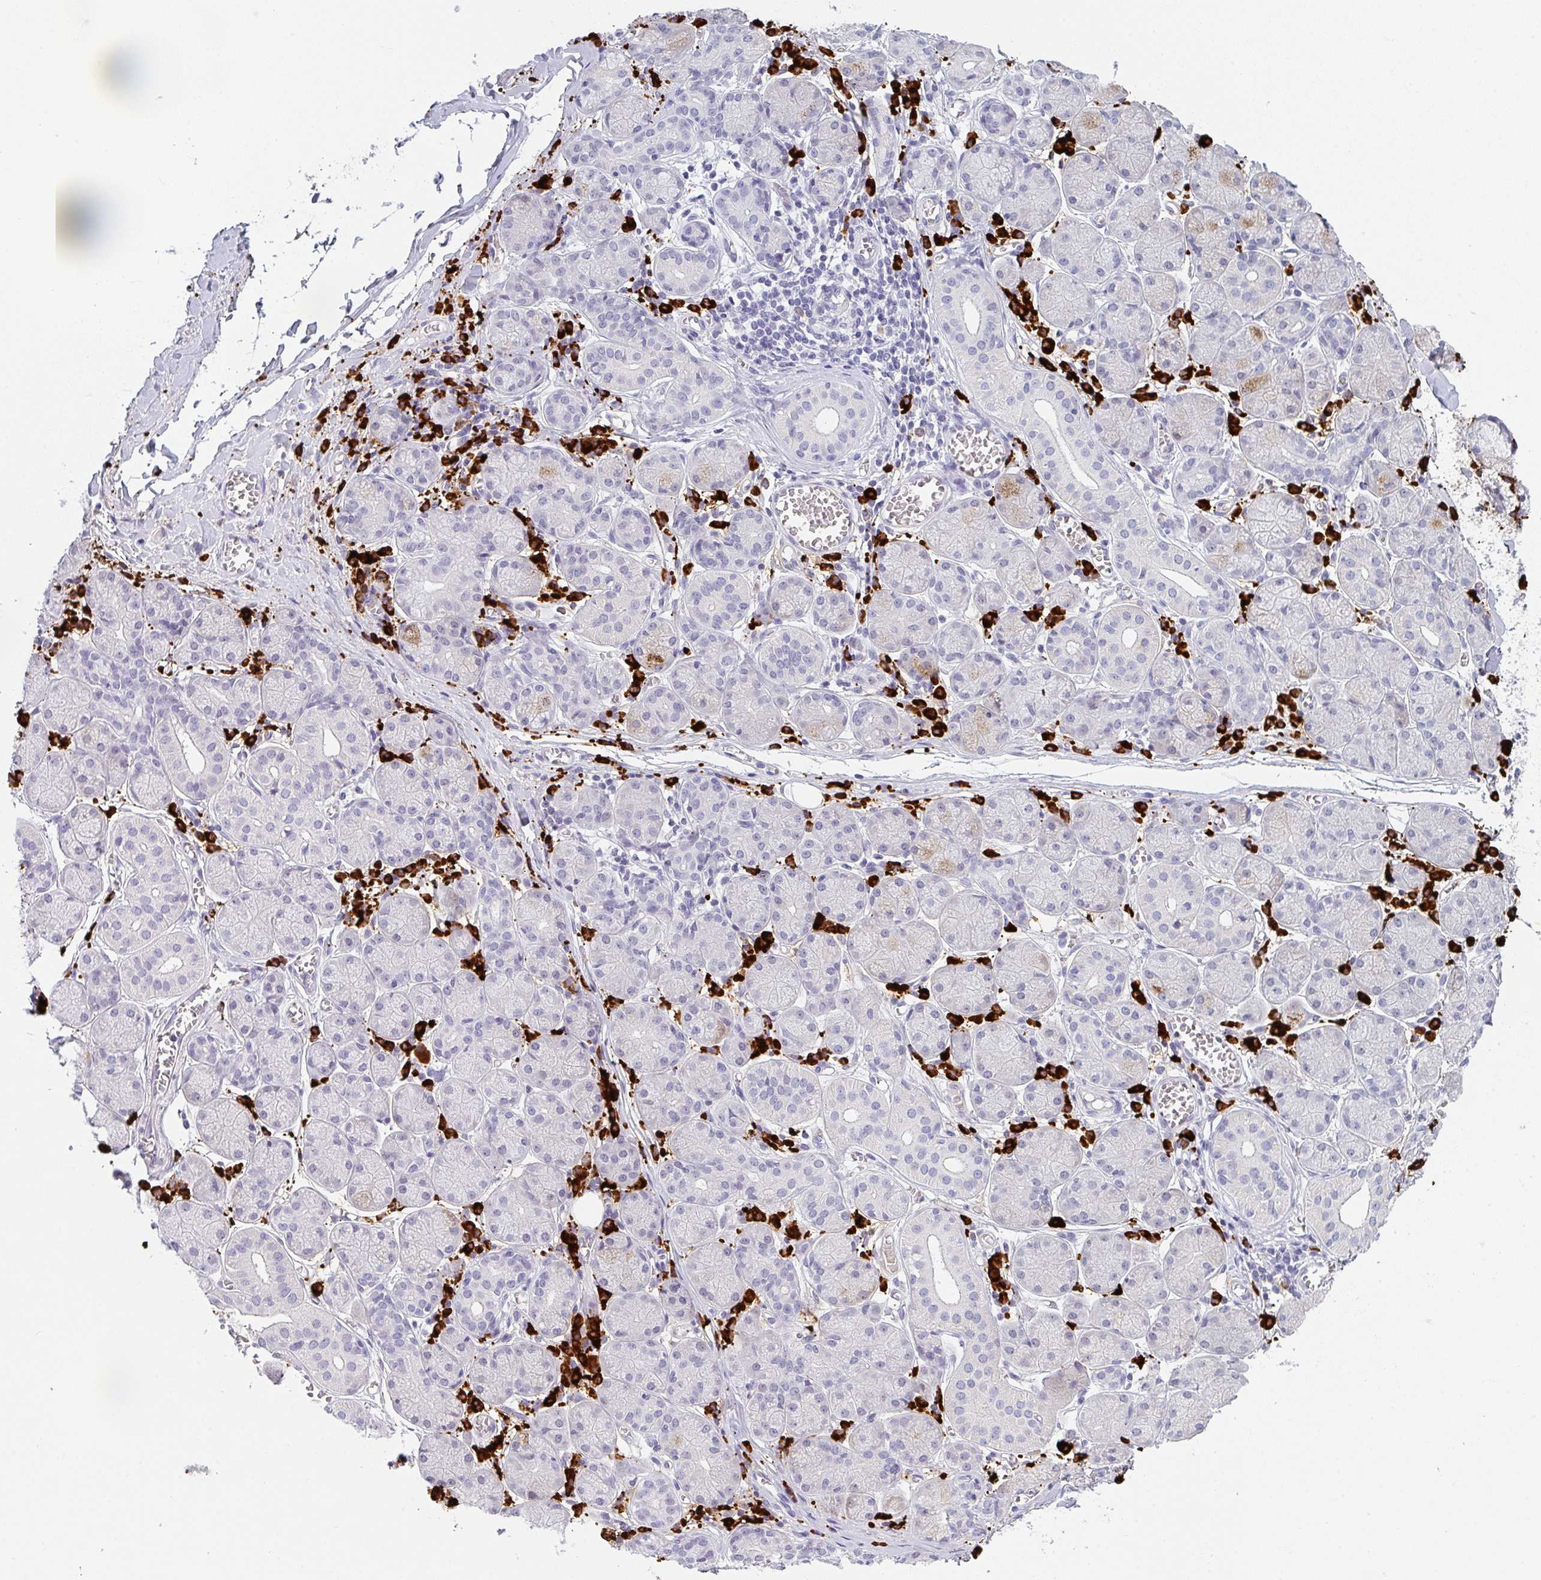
{"staining": {"intensity": "moderate", "quantity": "<25%", "location": "cytoplasmic/membranous"}, "tissue": "salivary gland", "cell_type": "Glandular cells", "image_type": "normal", "snomed": [{"axis": "morphology", "description": "Normal tissue, NOS"}, {"axis": "topography", "description": "Salivary gland"}], "caption": "A low amount of moderate cytoplasmic/membranous staining is present in approximately <25% of glandular cells in normal salivary gland. (DAB IHC with brightfield microscopy, high magnification).", "gene": "CACNA1S", "patient": {"sex": "female", "age": 24}}